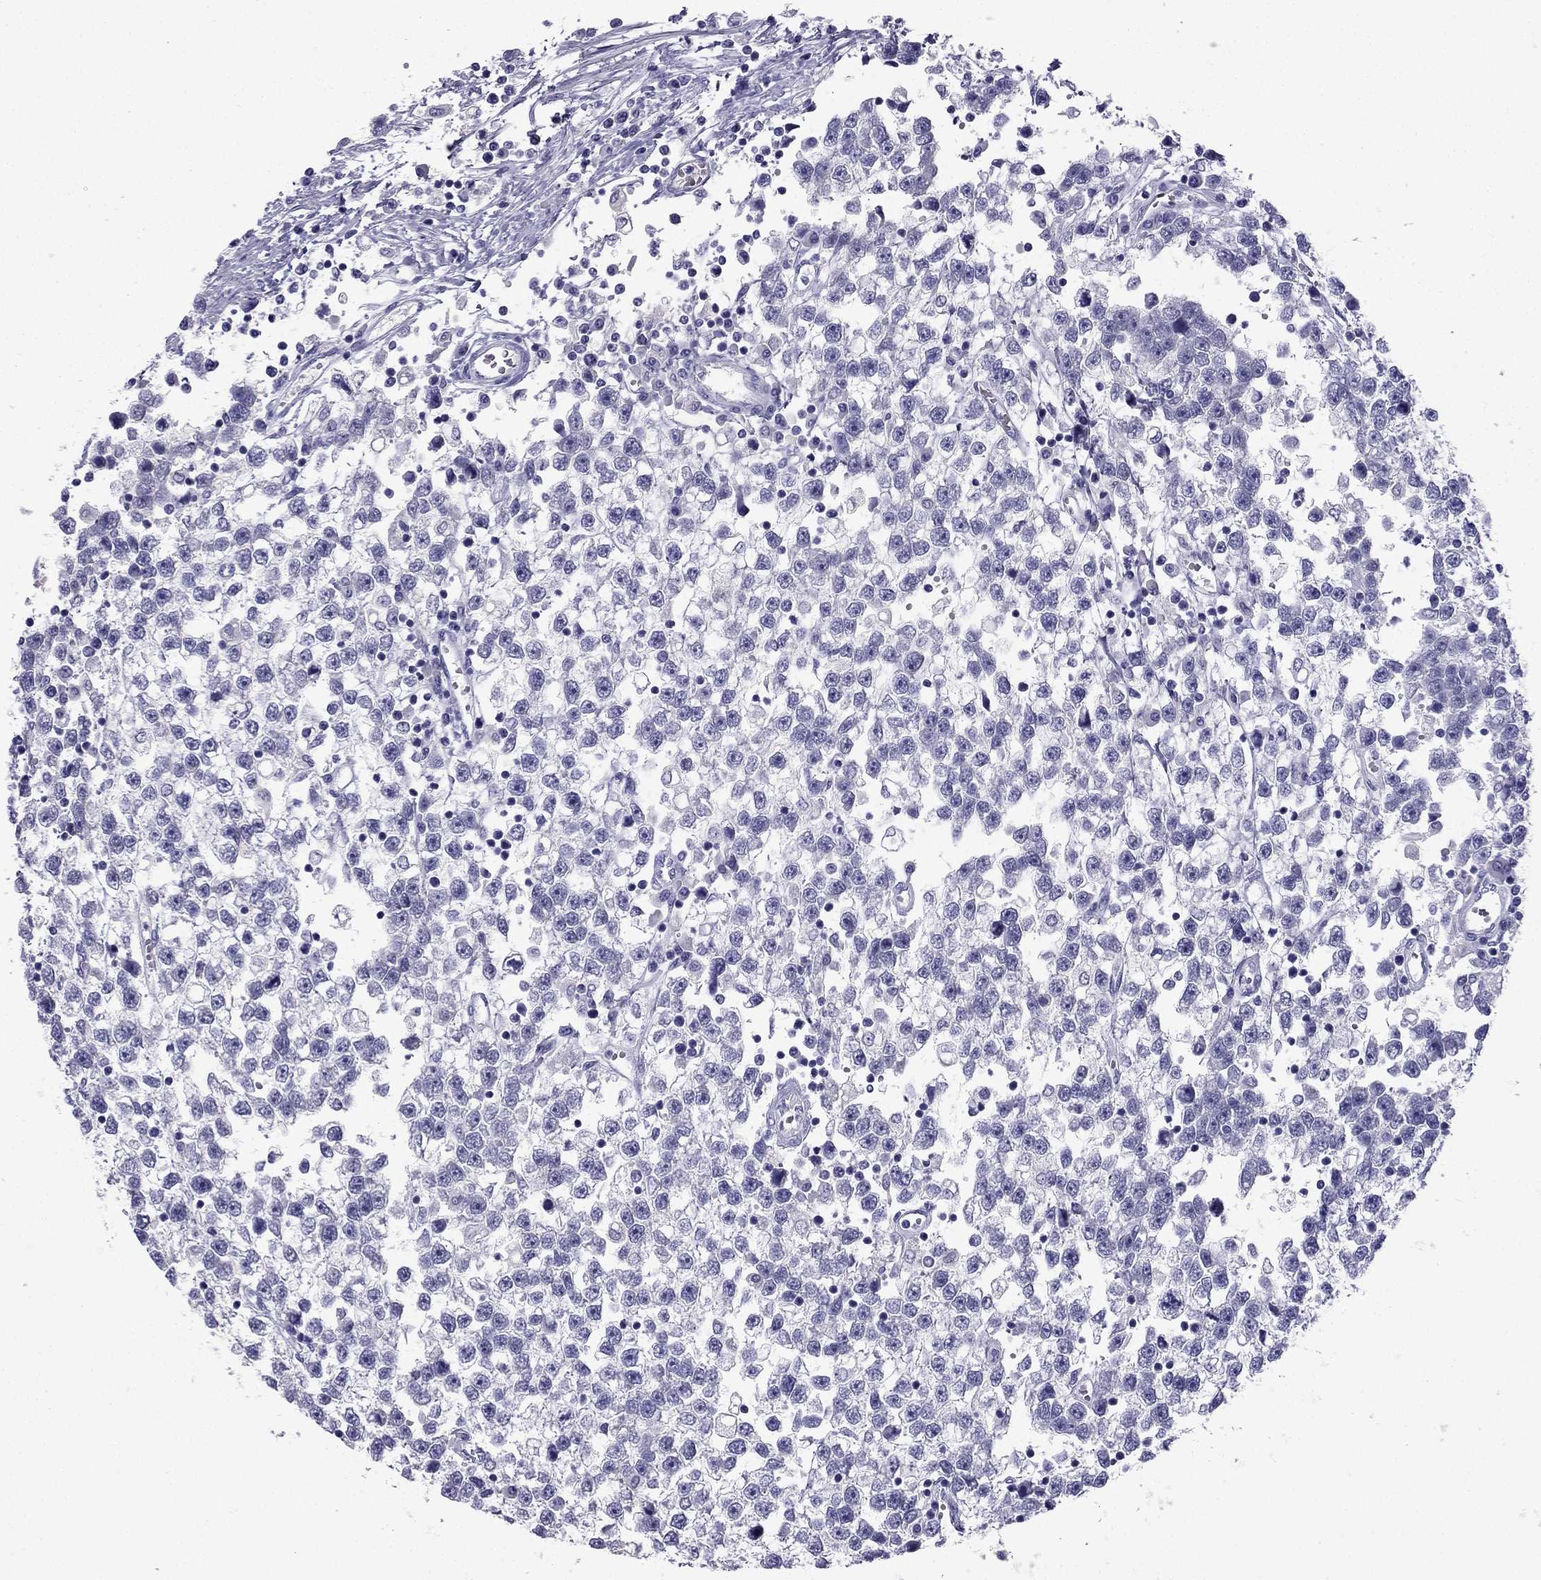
{"staining": {"intensity": "negative", "quantity": "none", "location": "none"}, "tissue": "testis cancer", "cell_type": "Tumor cells", "image_type": "cancer", "snomed": [{"axis": "morphology", "description": "Seminoma, NOS"}, {"axis": "topography", "description": "Testis"}], "caption": "A micrograph of human seminoma (testis) is negative for staining in tumor cells.", "gene": "NPTX1", "patient": {"sex": "male", "age": 34}}